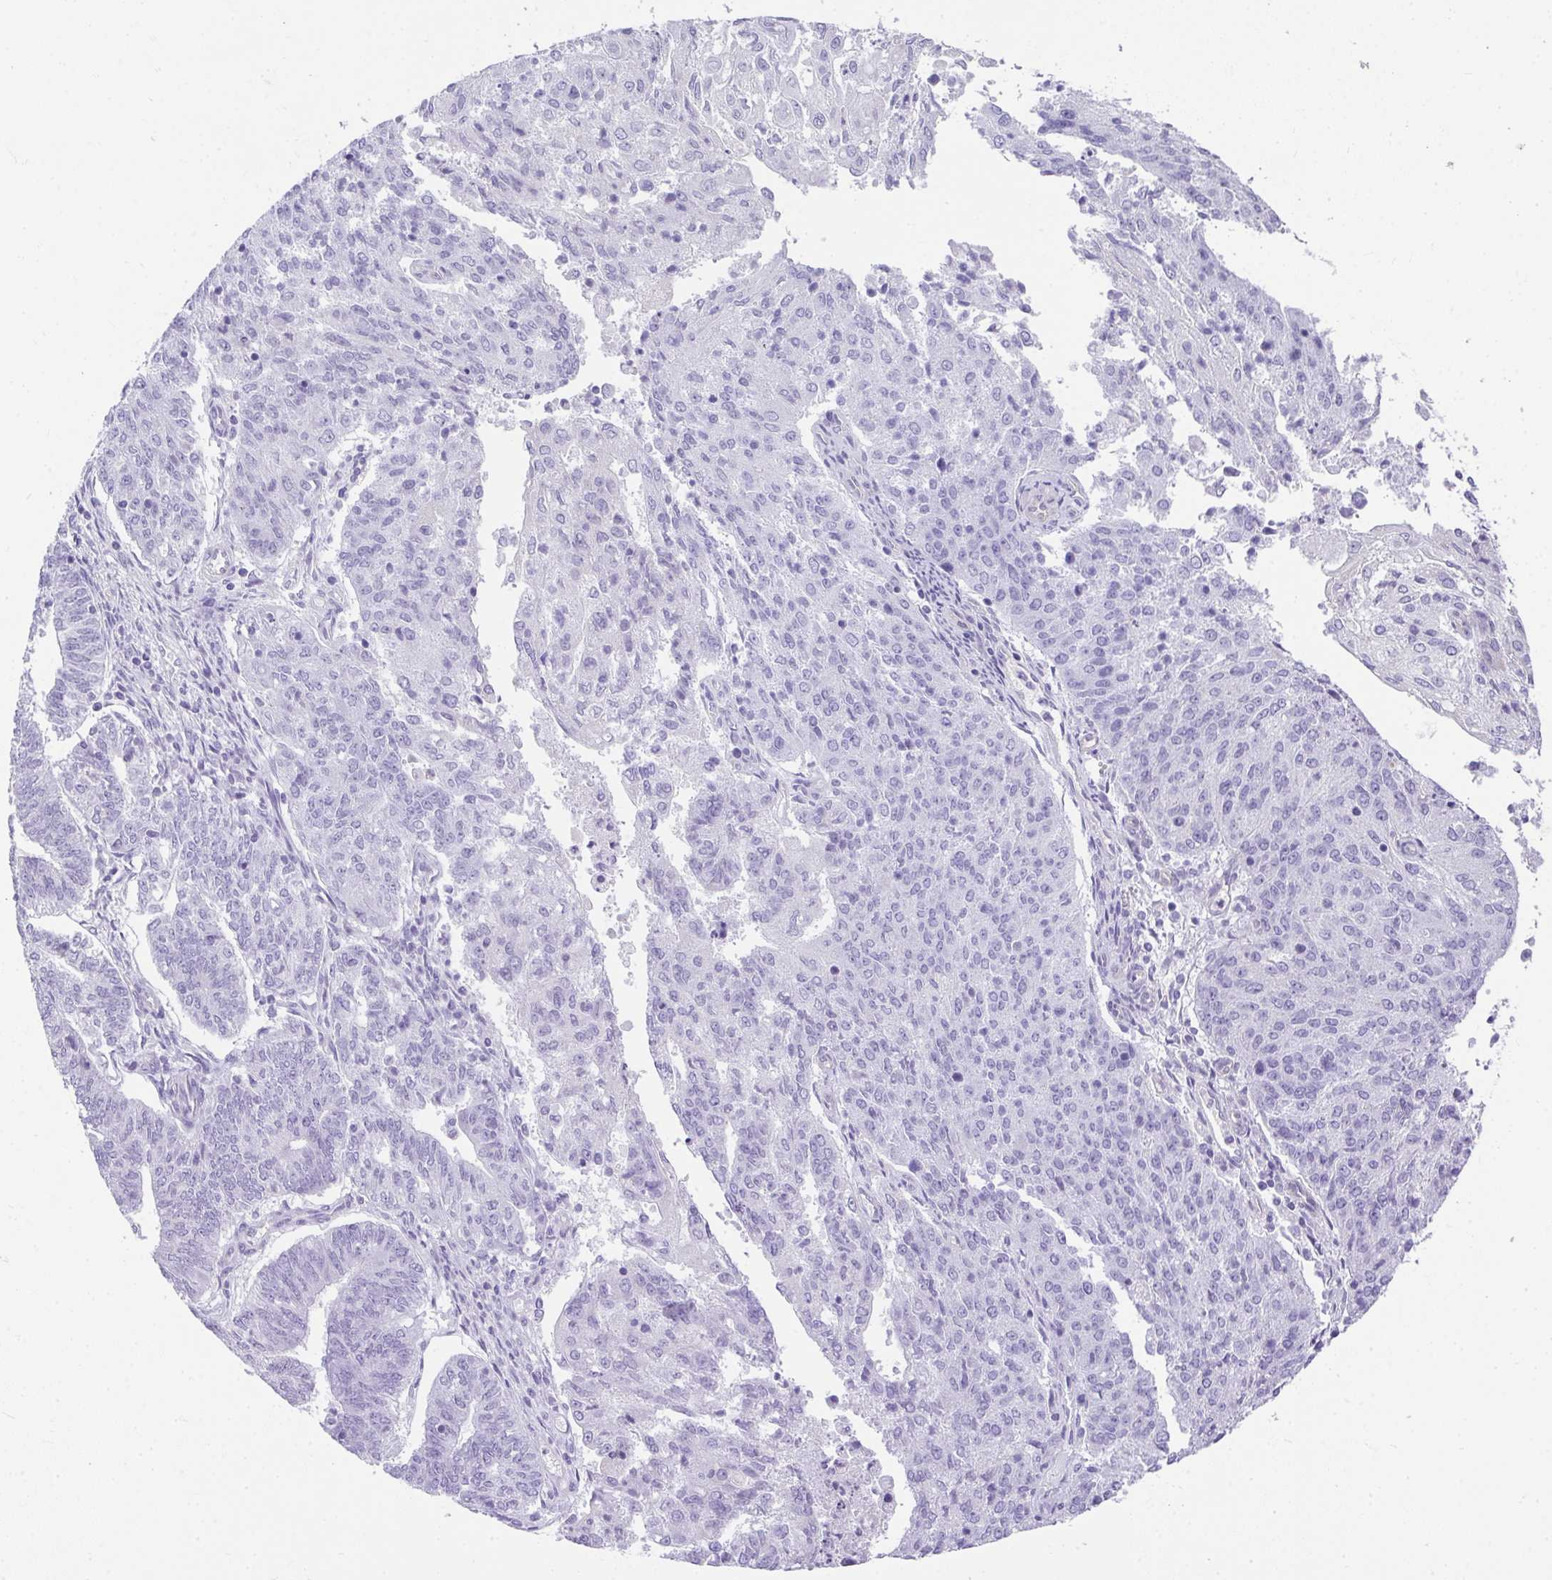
{"staining": {"intensity": "negative", "quantity": "none", "location": "none"}, "tissue": "endometrial cancer", "cell_type": "Tumor cells", "image_type": "cancer", "snomed": [{"axis": "morphology", "description": "Adenocarcinoma, NOS"}, {"axis": "topography", "description": "Endometrium"}], "caption": "An image of human adenocarcinoma (endometrial) is negative for staining in tumor cells.", "gene": "PLPPR3", "patient": {"sex": "female", "age": 82}}